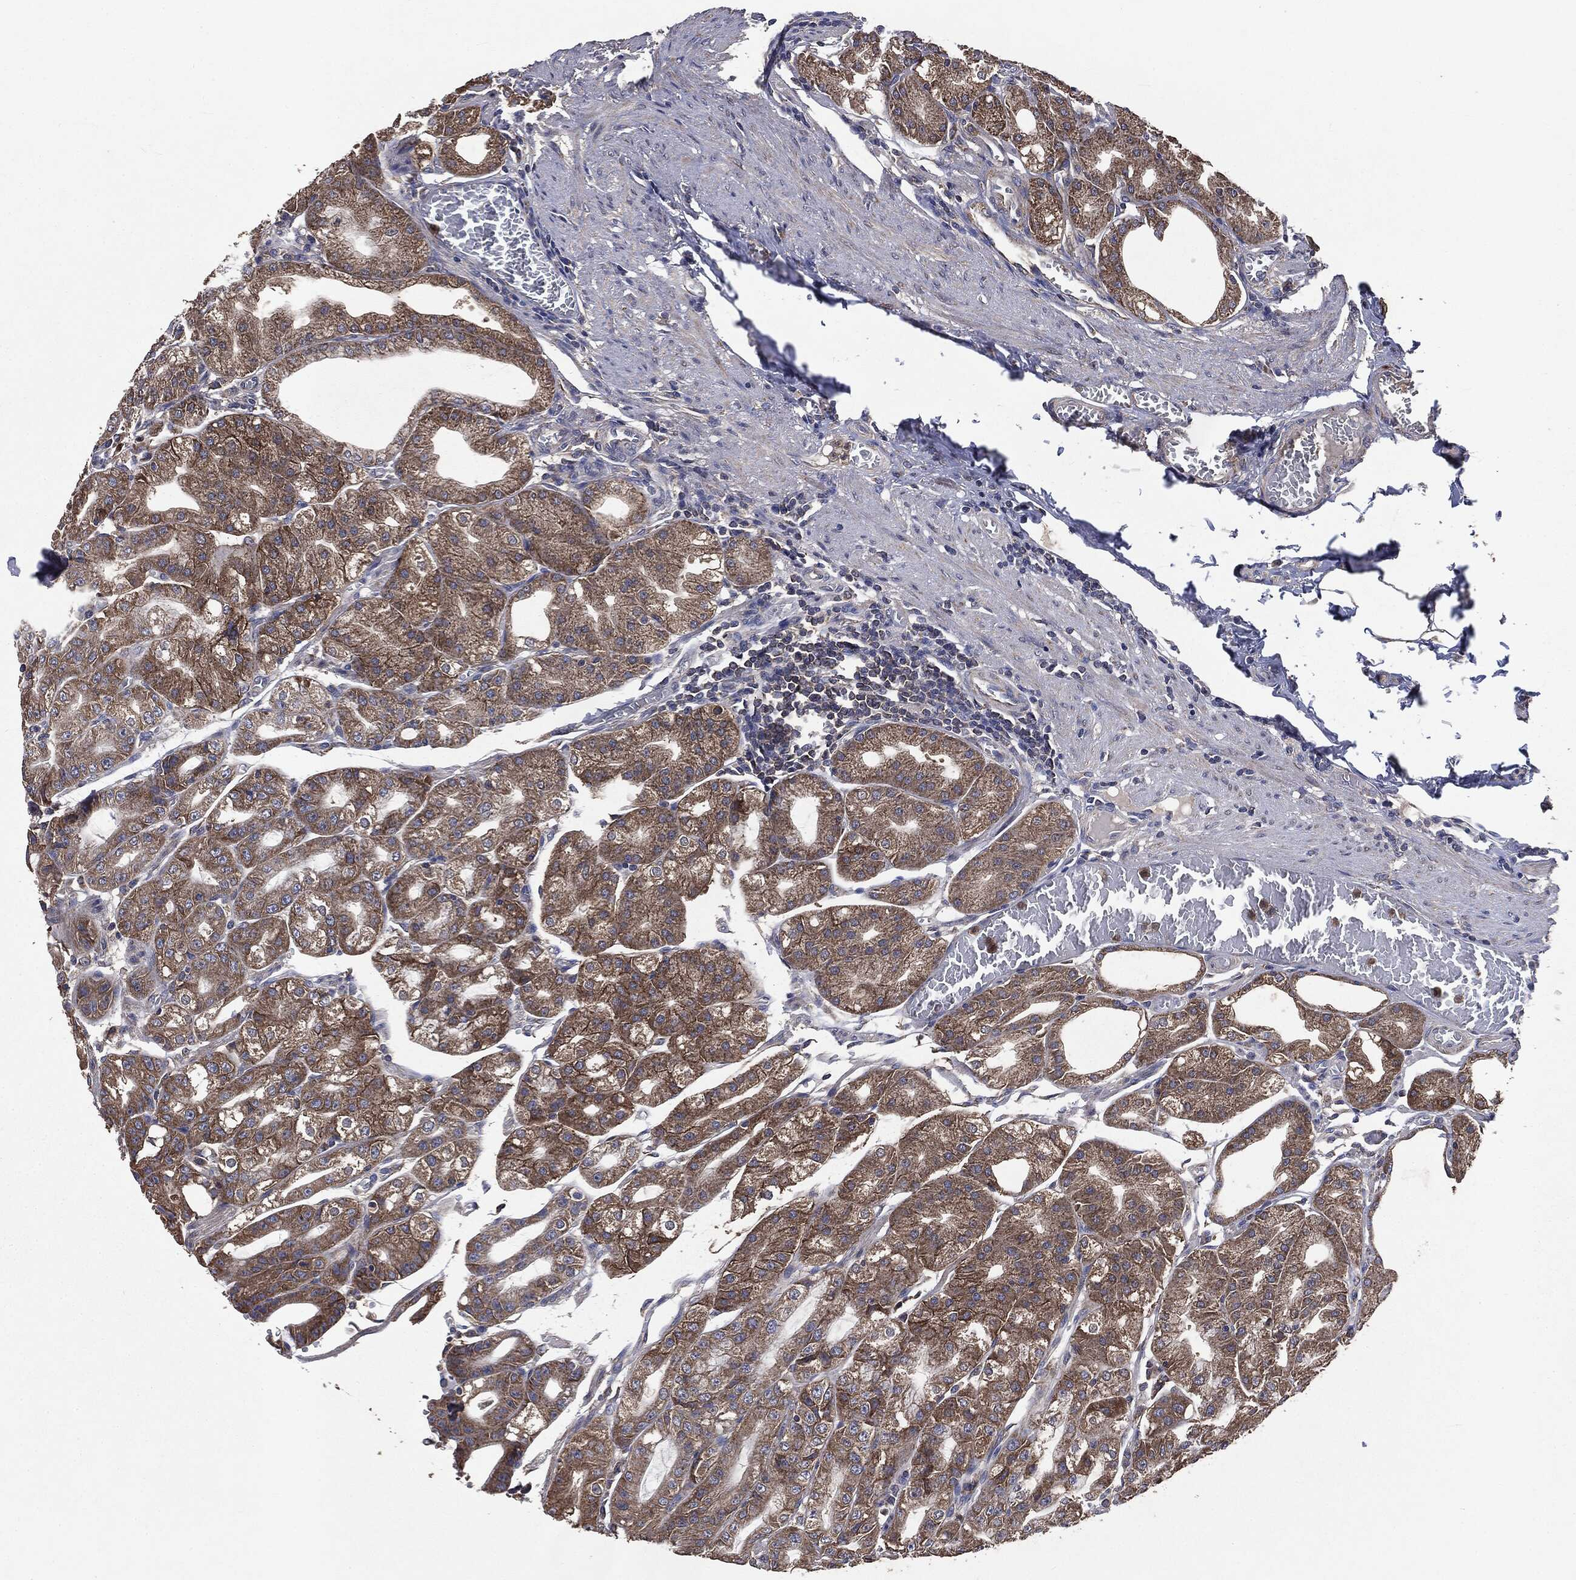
{"staining": {"intensity": "moderate", "quantity": "25%-75%", "location": "cytoplasmic/membranous"}, "tissue": "stomach", "cell_type": "Glandular cells", "image_type": "normal", "snomed": [{"axis": "morphology", "description": "Normal tissue, NOS"}, {"axis": "topography", "description": "Stomach"}], "caption": "Approximately 25%-75% of glandular cells in unremarkable human stomach show moderate cytoplasmic/membranous protein staining as visualized by brown immunohistochemical staining.", "gene": "MAPK6", "patient": {"sex": "male", "age": 71}}